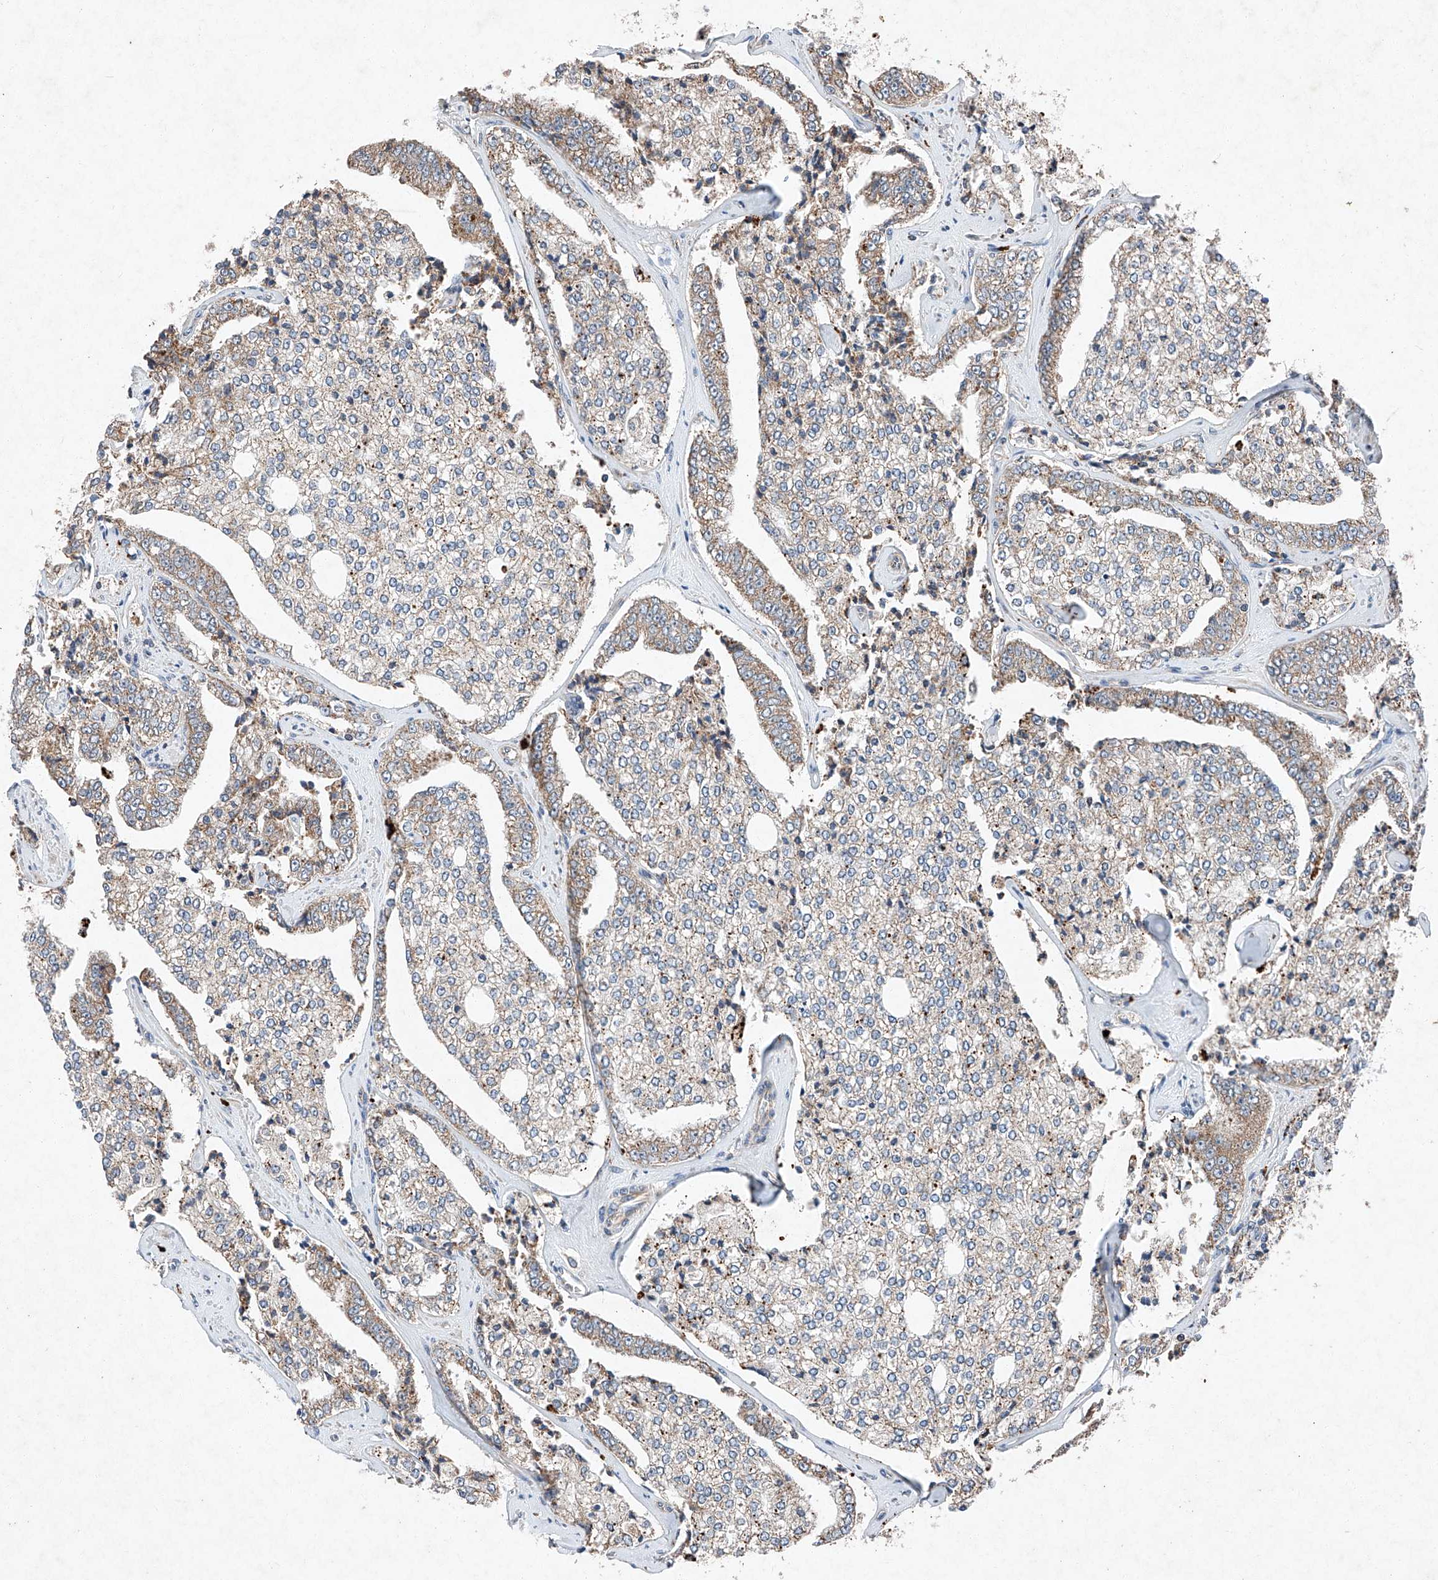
{"staining": {"intensity": "weak", "quantity": ">75%", "location": "cytoplasmic/membranous"}, "tissue": "prostate cancer", "cell_type": "Tumor cells", "image_type": "cancer", "snomed": [{"axis": "morphology", "description": "Adenocarcinoma, High grade"}, {"axis": "topography", "description": "Prostate"}], "caption": "Protein staining displays weak cytoplasmic/membranous staining in approximately >75% of tumor cells in prostate cancer (high-grade adenocarcinoma). The protein is shown in brown color, while the nuclei are stained blue.", "gene": "RUSC1", "patient": {"sex": "male", "age": 71}}